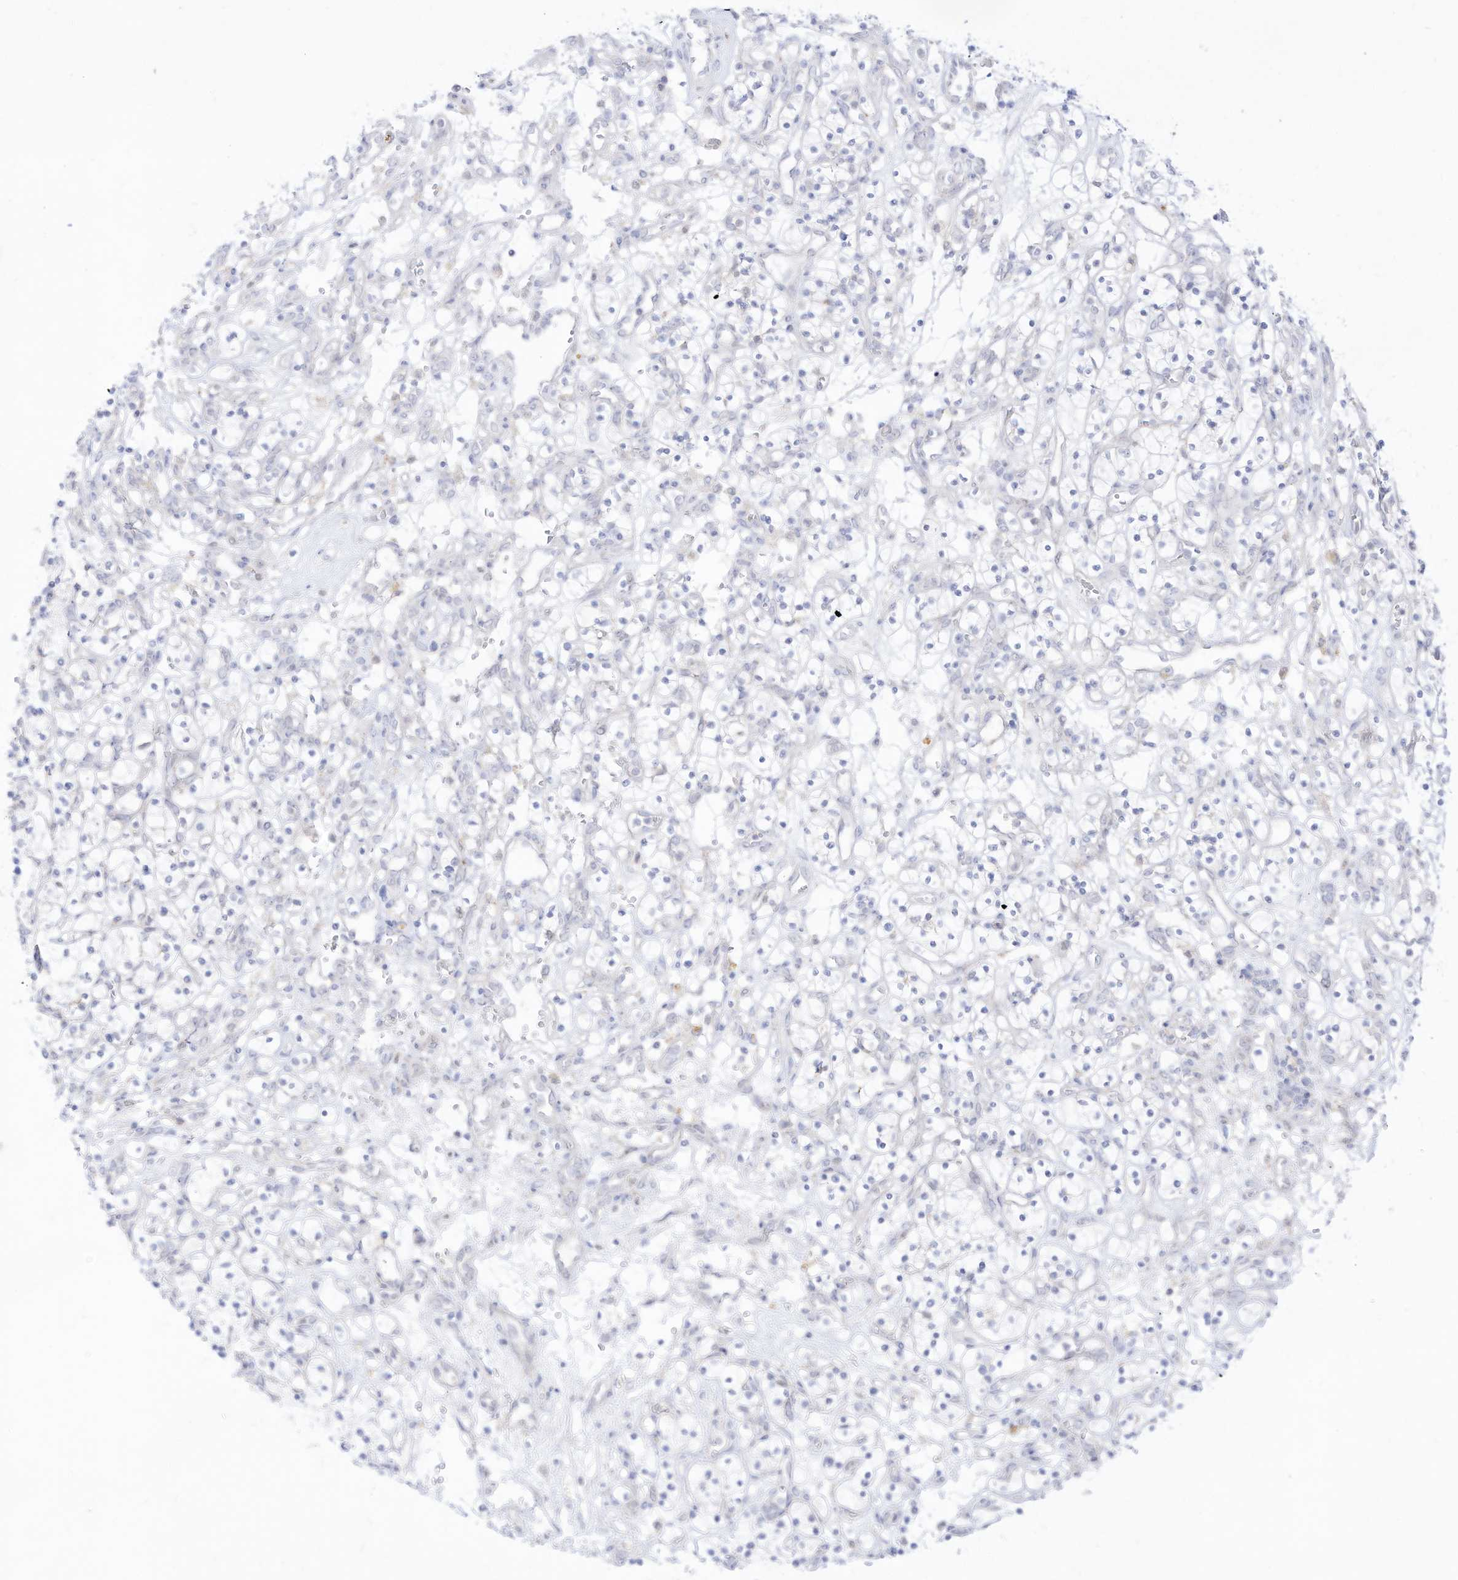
{"staining": {"intensity": "negative", "quantity": "none", "location": "none"}, "tissue": "renal cancer", "cell_type": "Tumor cells", "image_type": "cancer", "snomed": [{"axis": "morphology", "description": "Adenocarcinoma, NOS"}, {"axis": "topography", "description": "Kidney"}], "caption": "Histopathology image shows no significant protein staining in tumor cells of renal cancer (adenocarcinoma).", "gene": "DMKN", "patient": {"sex": "female", "age": 57}}